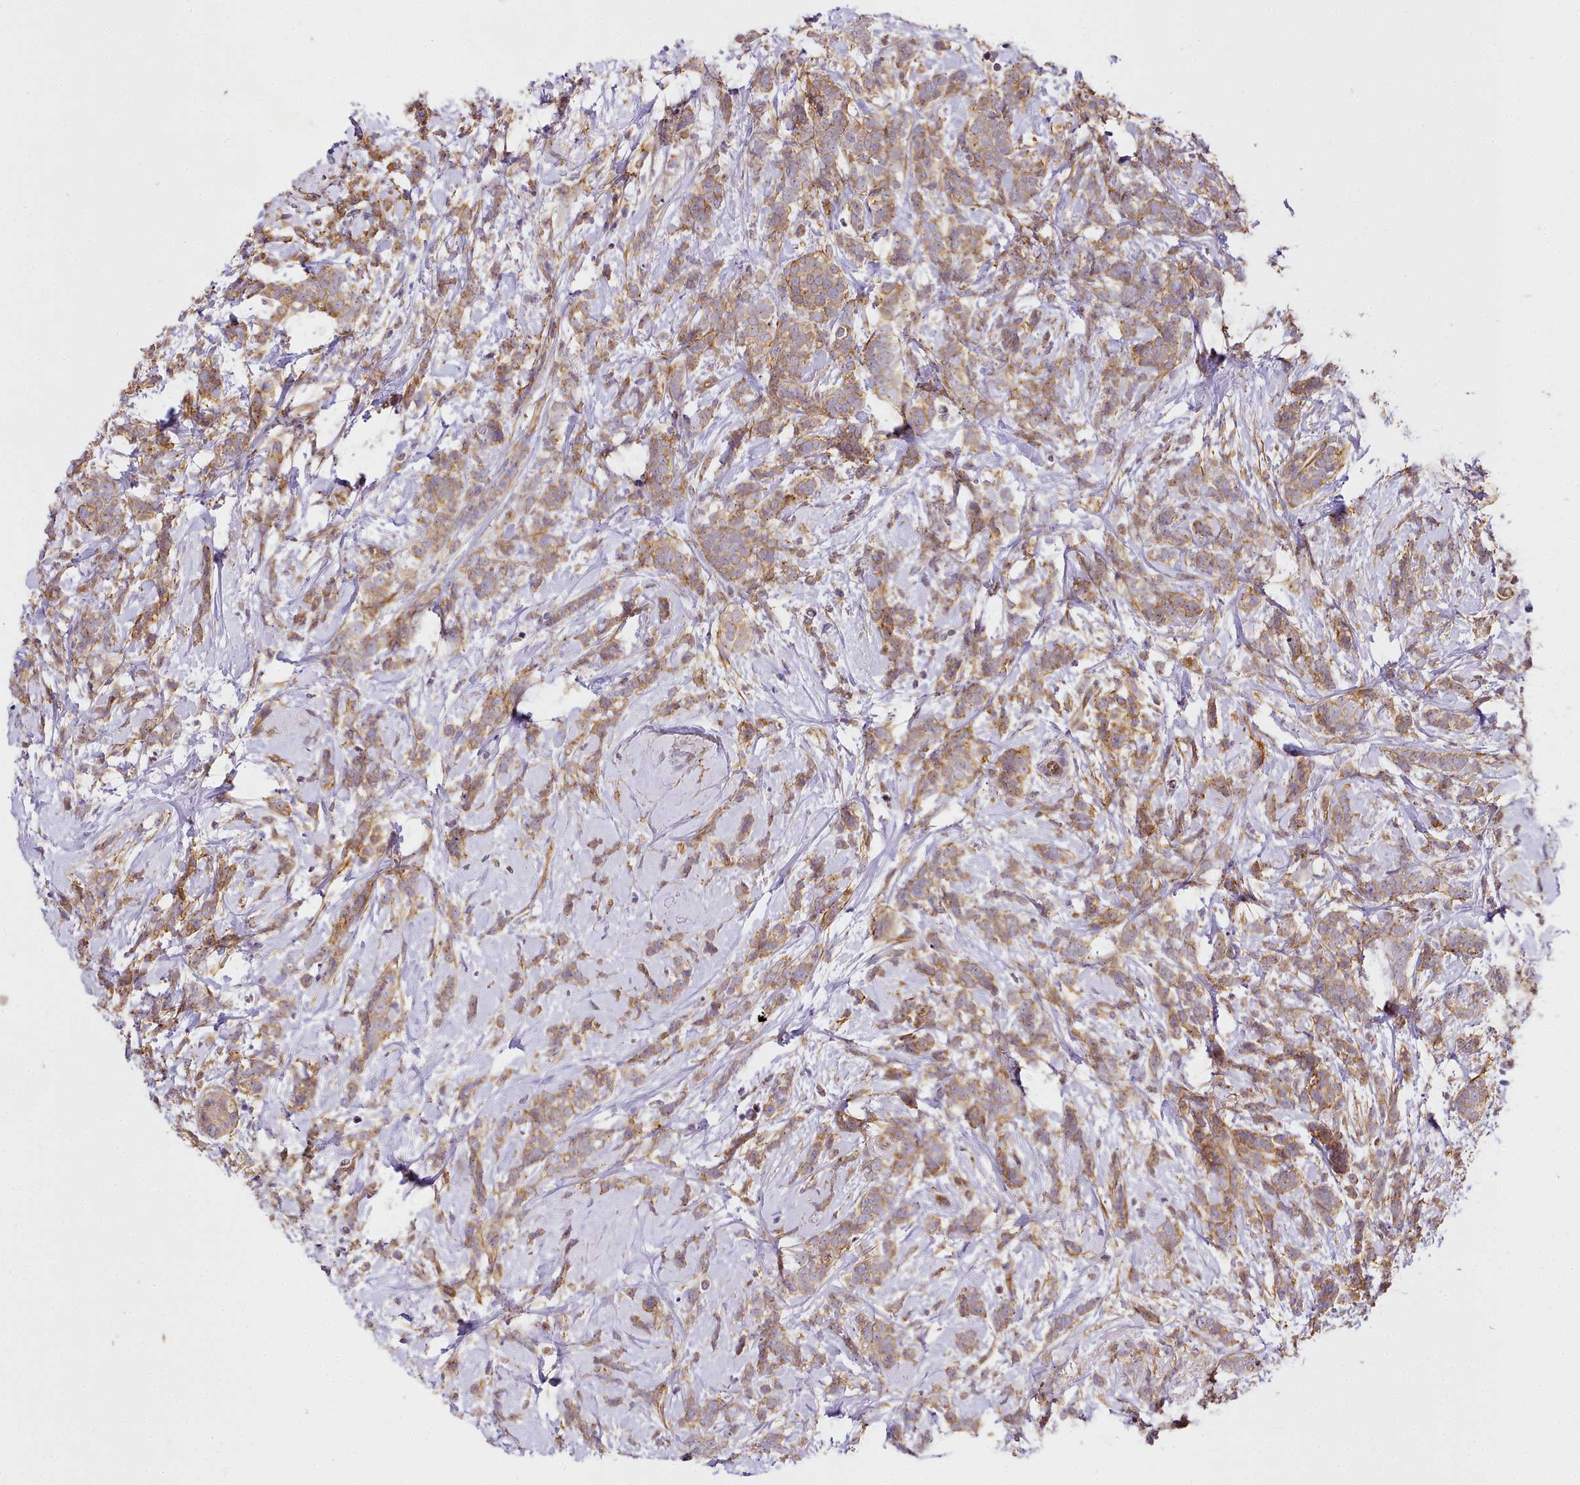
{"staining": {"intensity": "moderate", "quantity": ">75%", "location": "cytoplasmic/membranous"}, "tissue": "breast cancer", "cell_type": "Tumor cells", "image_type": "cancer", "snomed": [{"axis": "morphology", "description": "Lobular carcinoma"}, {"axis": "topography", "description": "Breast"}], "caption": "Immunohistochemical staining of human breast lobular carcinoma reveals medium levels of moderate cytoplasmic/membranous protein staining in about >75% of tumor cells.", "gene": "NBPF1", "patient": {"sex": "female", "age": 58}}